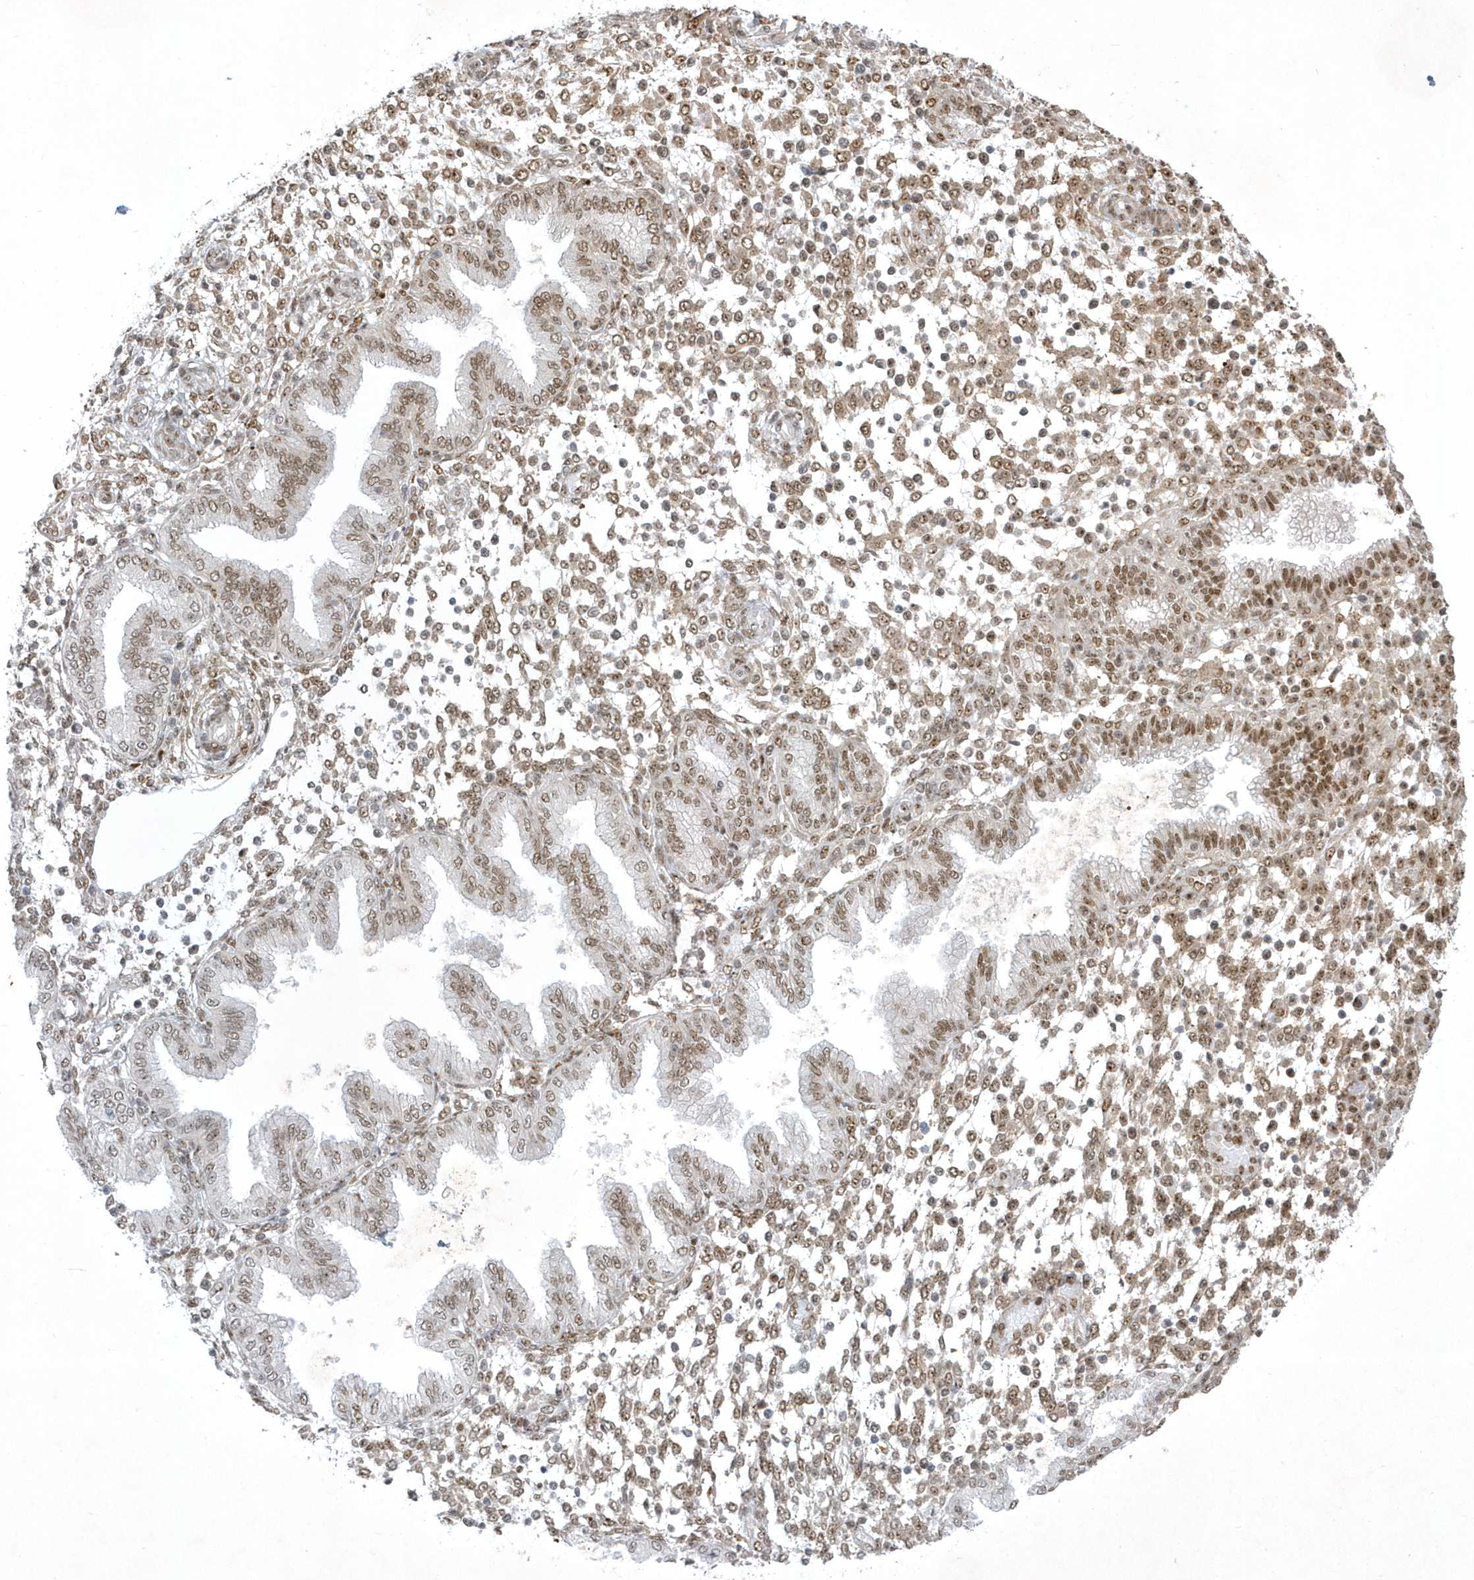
{"staining": {"intensity": "weak", "quantity": "25%-75%", "location": "nuclear"}, "tissue": "endometrium", "cell_type": "Cells in endometrial stroma", "image_type": "normal", "snomed": [{"axis": "morphology", "description": "Normal tissue, NOS"}, {"axis": "topography", "description": "Endometrium"}], "caption": "Brown immunohistochemical staining in unremarkable endometrium demonstrates weak nuclear positivity in approximately 25%-75% of cells in endometrial stroma. The protein of interest is shown in brown color, while the nuclei are stained blue.", "gene": "NPM3", "patient": {"sex": "female", "age": 53}}